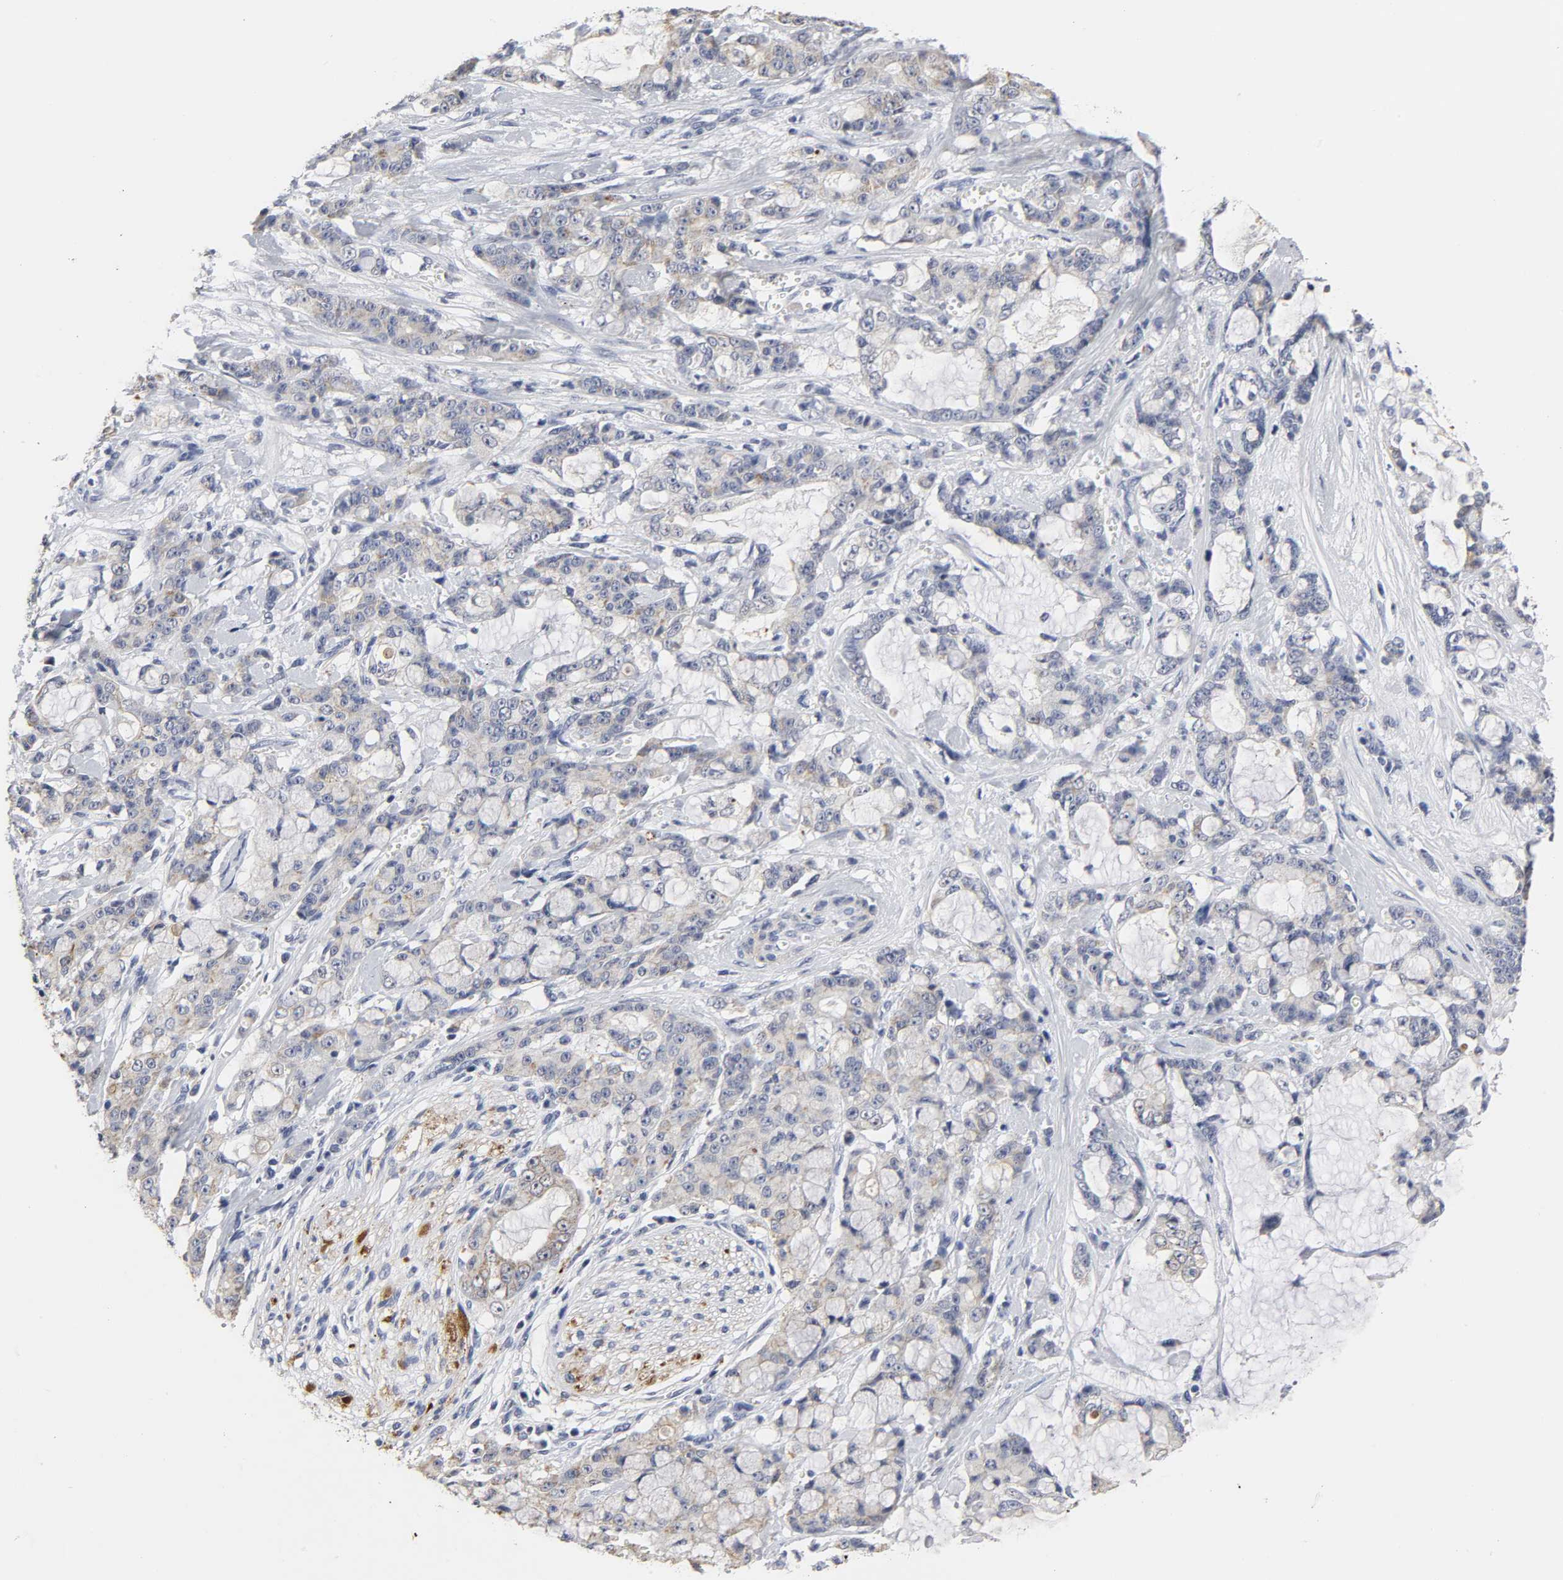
{"staining": {"intensity": "weak", "quantity": "25%-75%", "location": "cytoplasmic/membranous"}, "tissue": "pancreatic cancer", "cell_type": "Tumor cells", "image_type": "cancer", "snomed": [{"axis": "morphology", "description": "Adenocarcinoma, NOS"}, {"axis": "topography", "description": "Pancreas"}], "caption": "Approximately 25%-75% of tumor cells in human adenocarcinoma (pancreatic) demonstrate weak cytoplasmic/membranous protein positivity as visualized by brown immunohistochemical staining.", "gene": "GRHL2", "patient": {"sex": "female", "age": 73}}